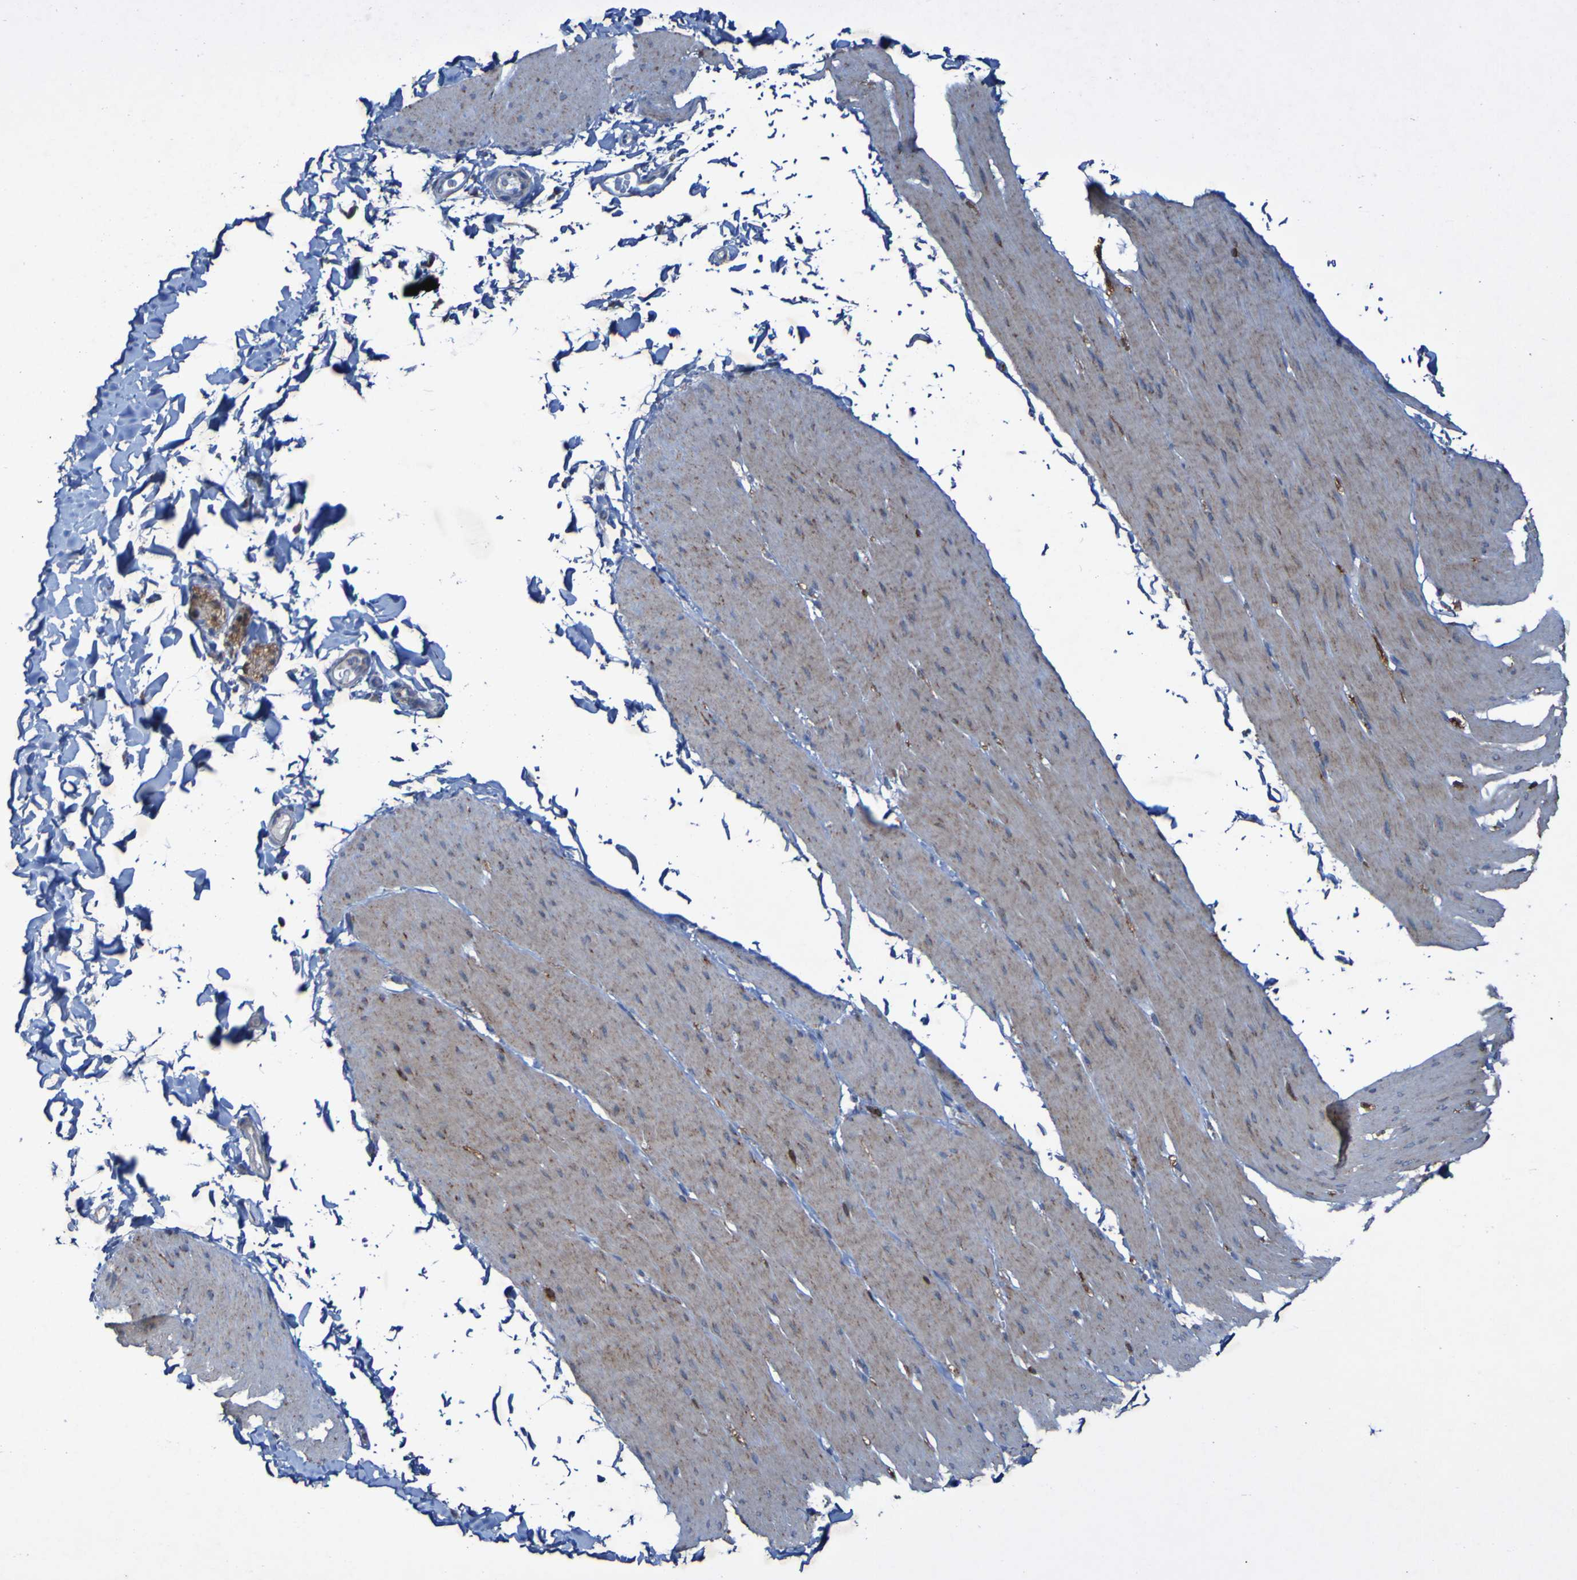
{"staining": {"intensity": "negative", "quantity": "none", "location": "none"}, "tissue": "smooth muscle", "cell_type": "Smooth muscle cells", "image_type": "normal", "snomed": [{"axis": "morphology", "description": "Normal tissue, NOS"}, {"axis": "topography", "description": "Smooth muscle"}, {"axis": "topography", "description": "Colon"}], "caption": "This is a photomicrograph of immunohistochemistry (IHC) staining of benign smooth muscle, which shows no positivity in smooth muscle cells.", "gene": "CCDC51", "patient": {"sex": "male", "age": 67}}